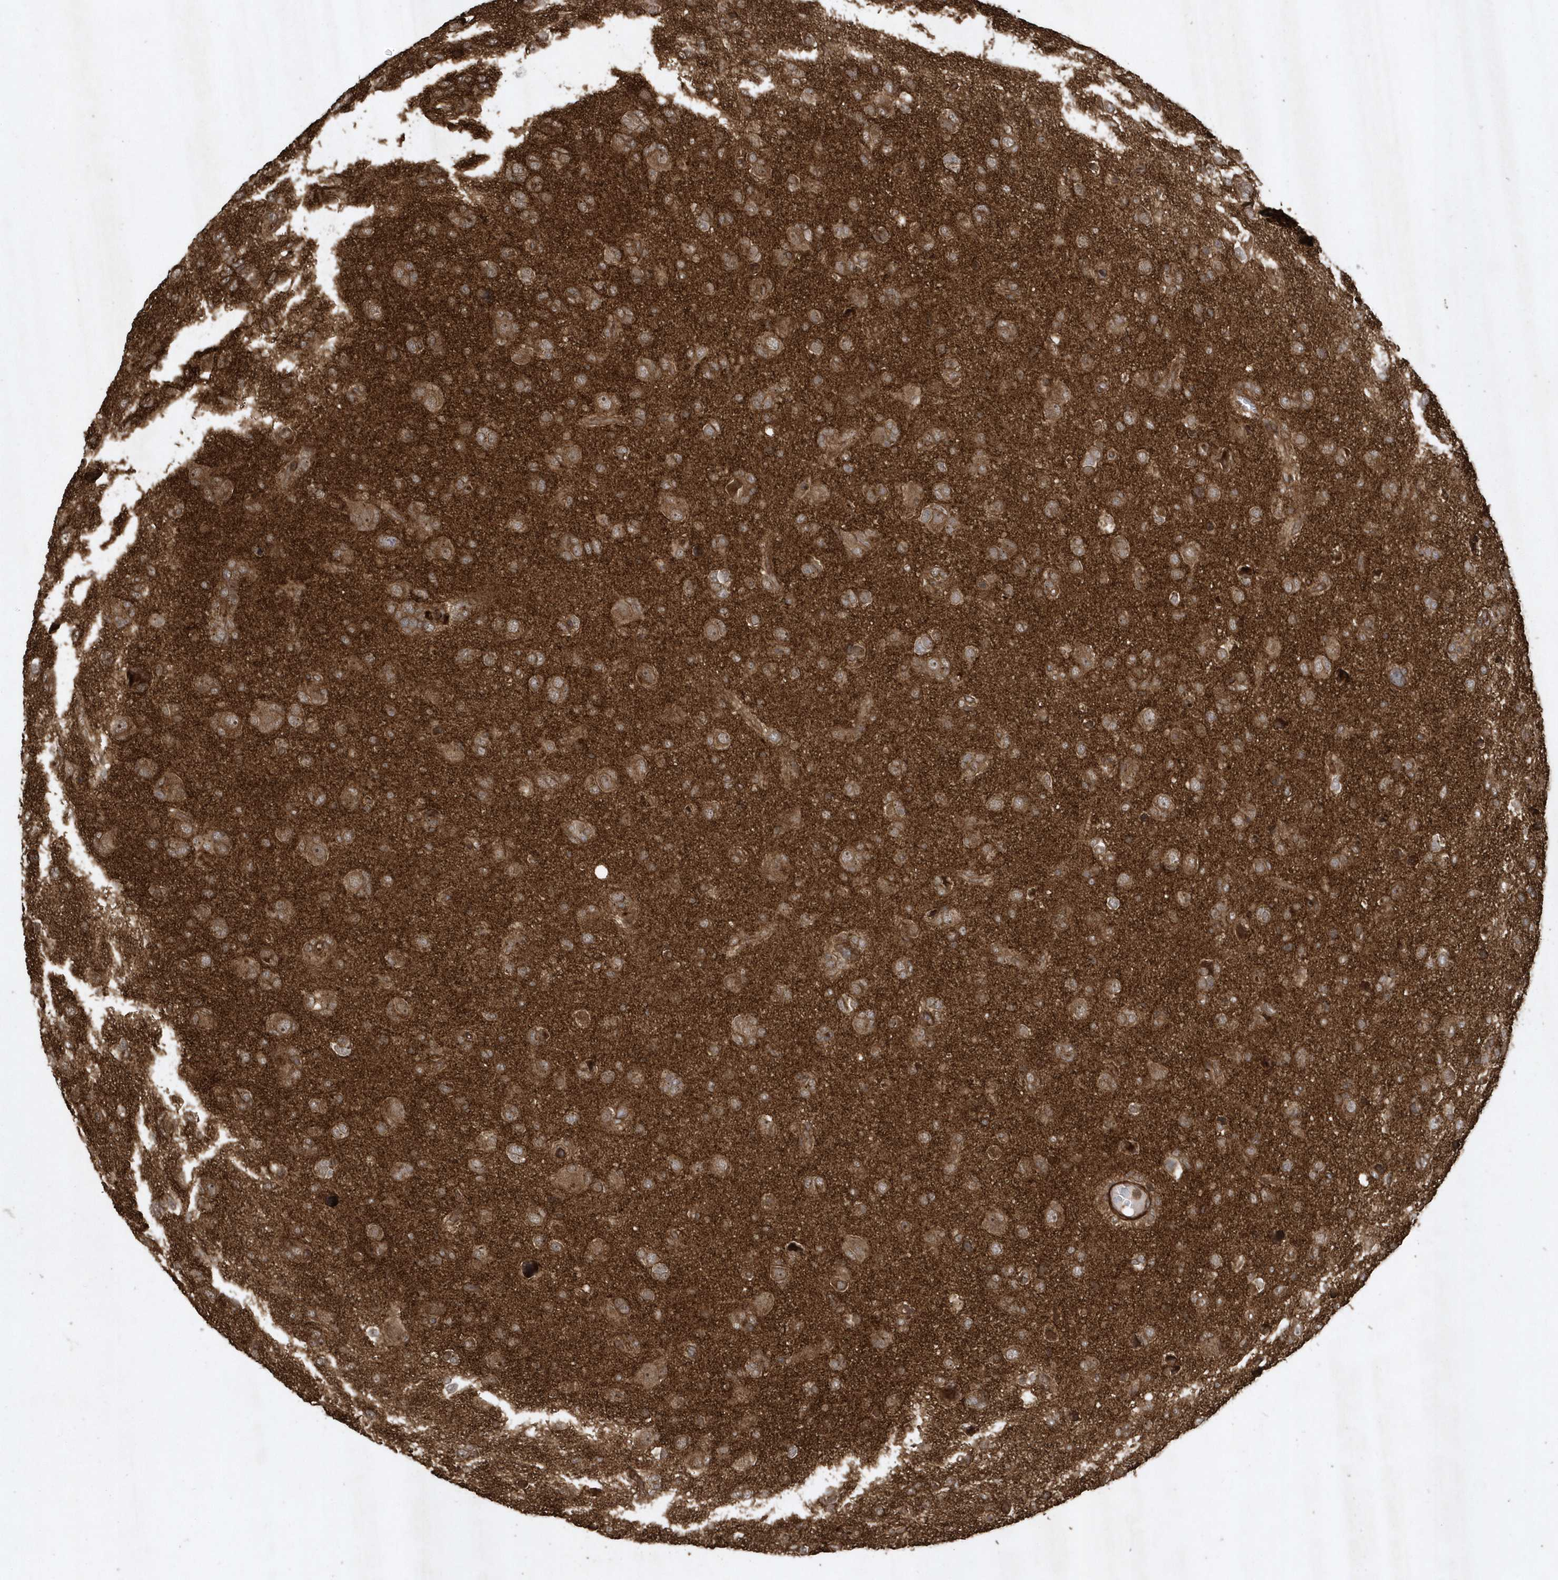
{"staining": {"intensity": "weak", "quantity": ">75%", "location": "cytoplasmic/membranous"}, "tissue": "glioma", "cell_type": "Tumor cells", "image_type": "cancer", "snomed": [{"axis": "morphology", "description": "Glioma, malignant, High grade"}, {"axis": "topography", "description": "Brain"}], "caption": "Brown immunohistochemical staining in malignant glioma (high-grade) exhibits weak cytoplasmic/membranous staining in about >75% of tumor cells.", "gene": "SENP8", "patient": {"sex": "female", "age": 59}}